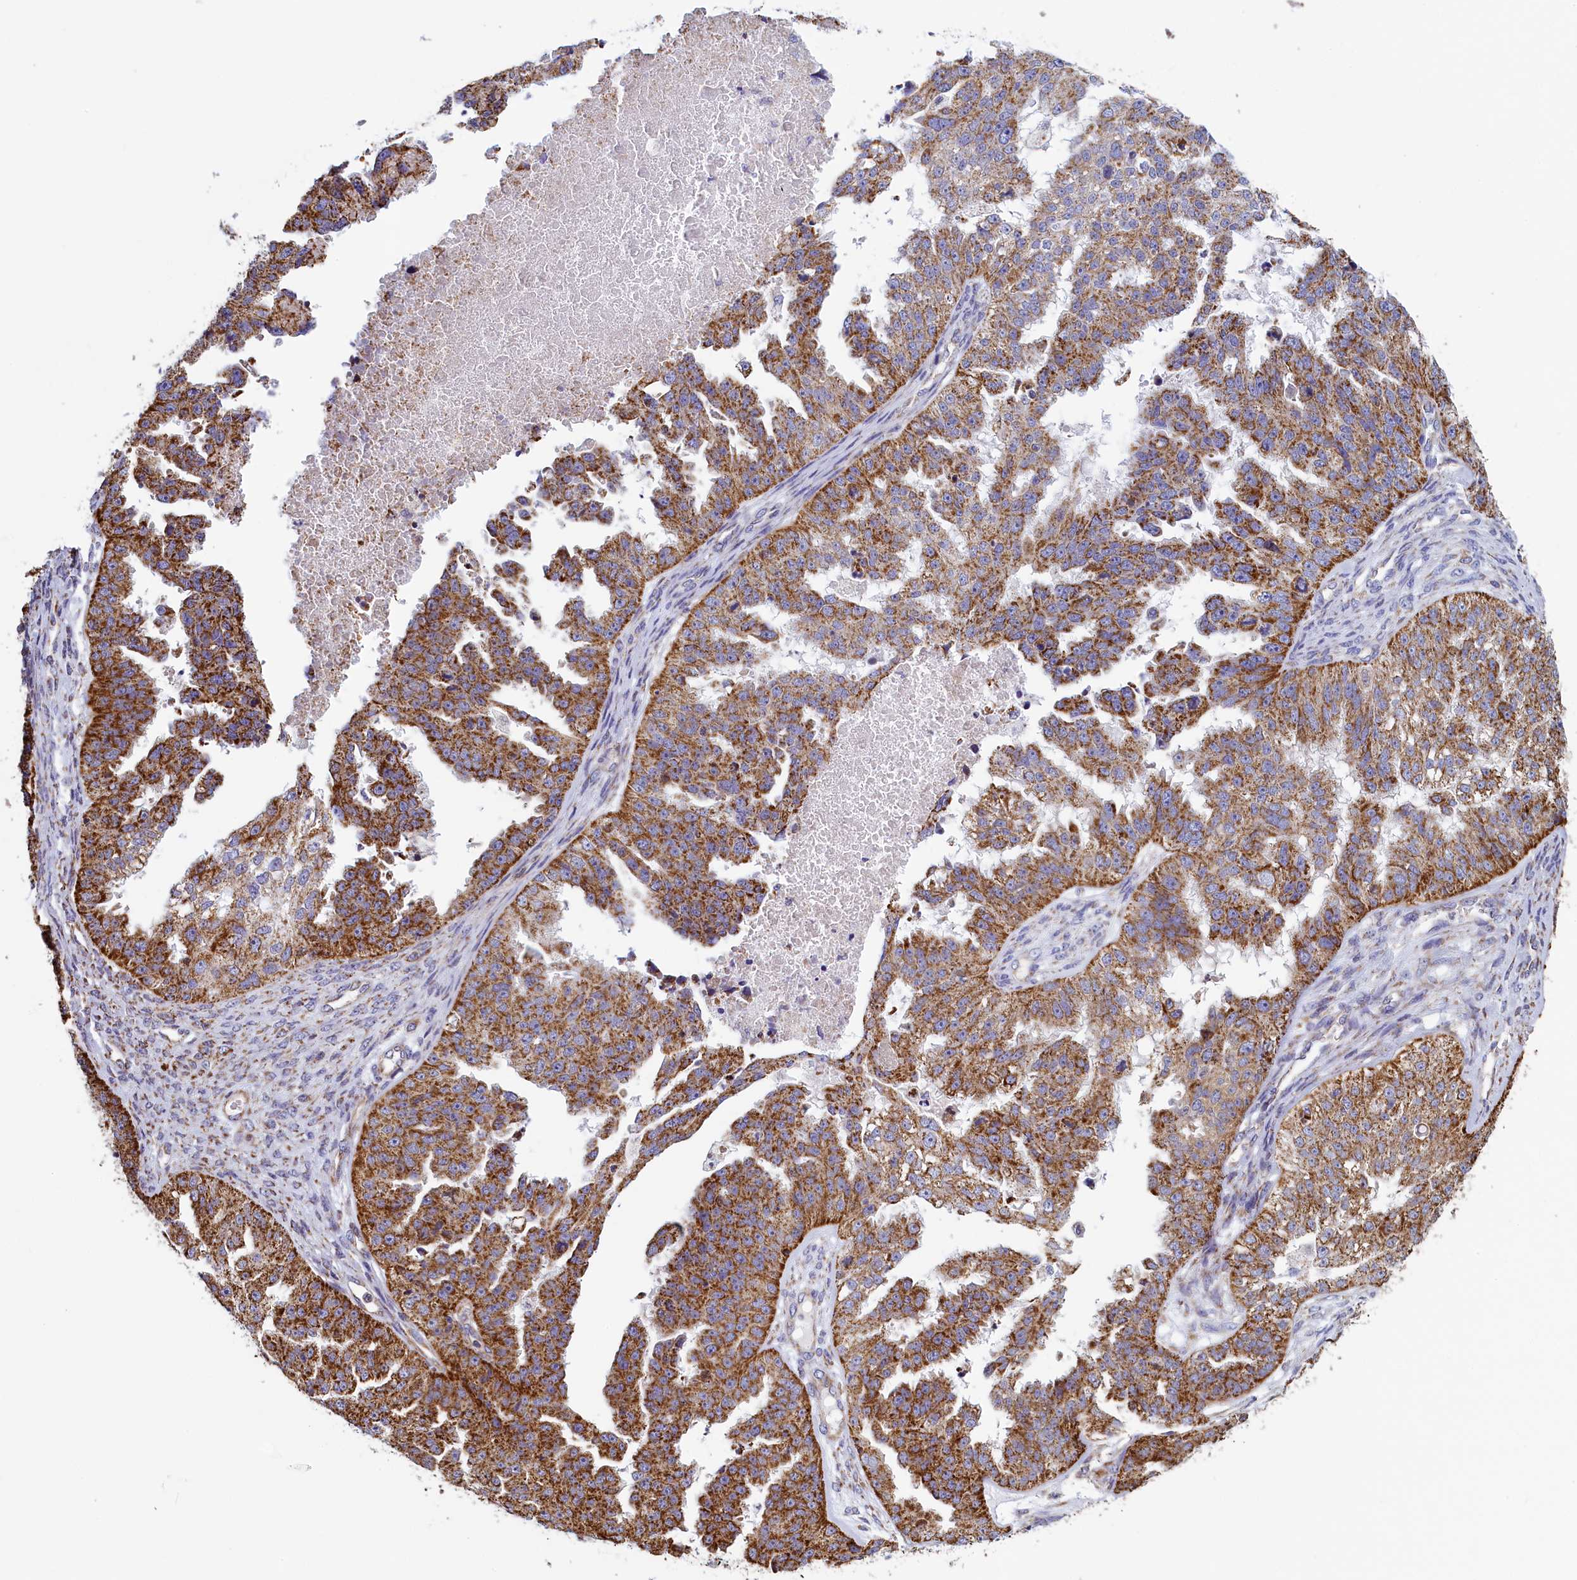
{"staining": {"intensity": "moderate", "quantity": ">75%", "location": "cytoplasmic/membranous"}, "tissue": "ovarian cancer", "cell_type": "Tumor cells", "image_type": "cancer", "snomed": [{"axis": "morphology", "description": "Cystadenocarcinoma, serous, NOS"}, {"axis": "topography", "description": "Ovary"}], "caption": "Brown immunohistochemical staining in human ovarian cancer (serous cystadenocarcinoma) exhibits moderate cytoplasmic/membranous staining in about >75% of tumor cells. (Brightfield microscopy of DAB IHC at high magnification).", "gene": "IFT122", "patient": {"sex": "female", "age": 58}}